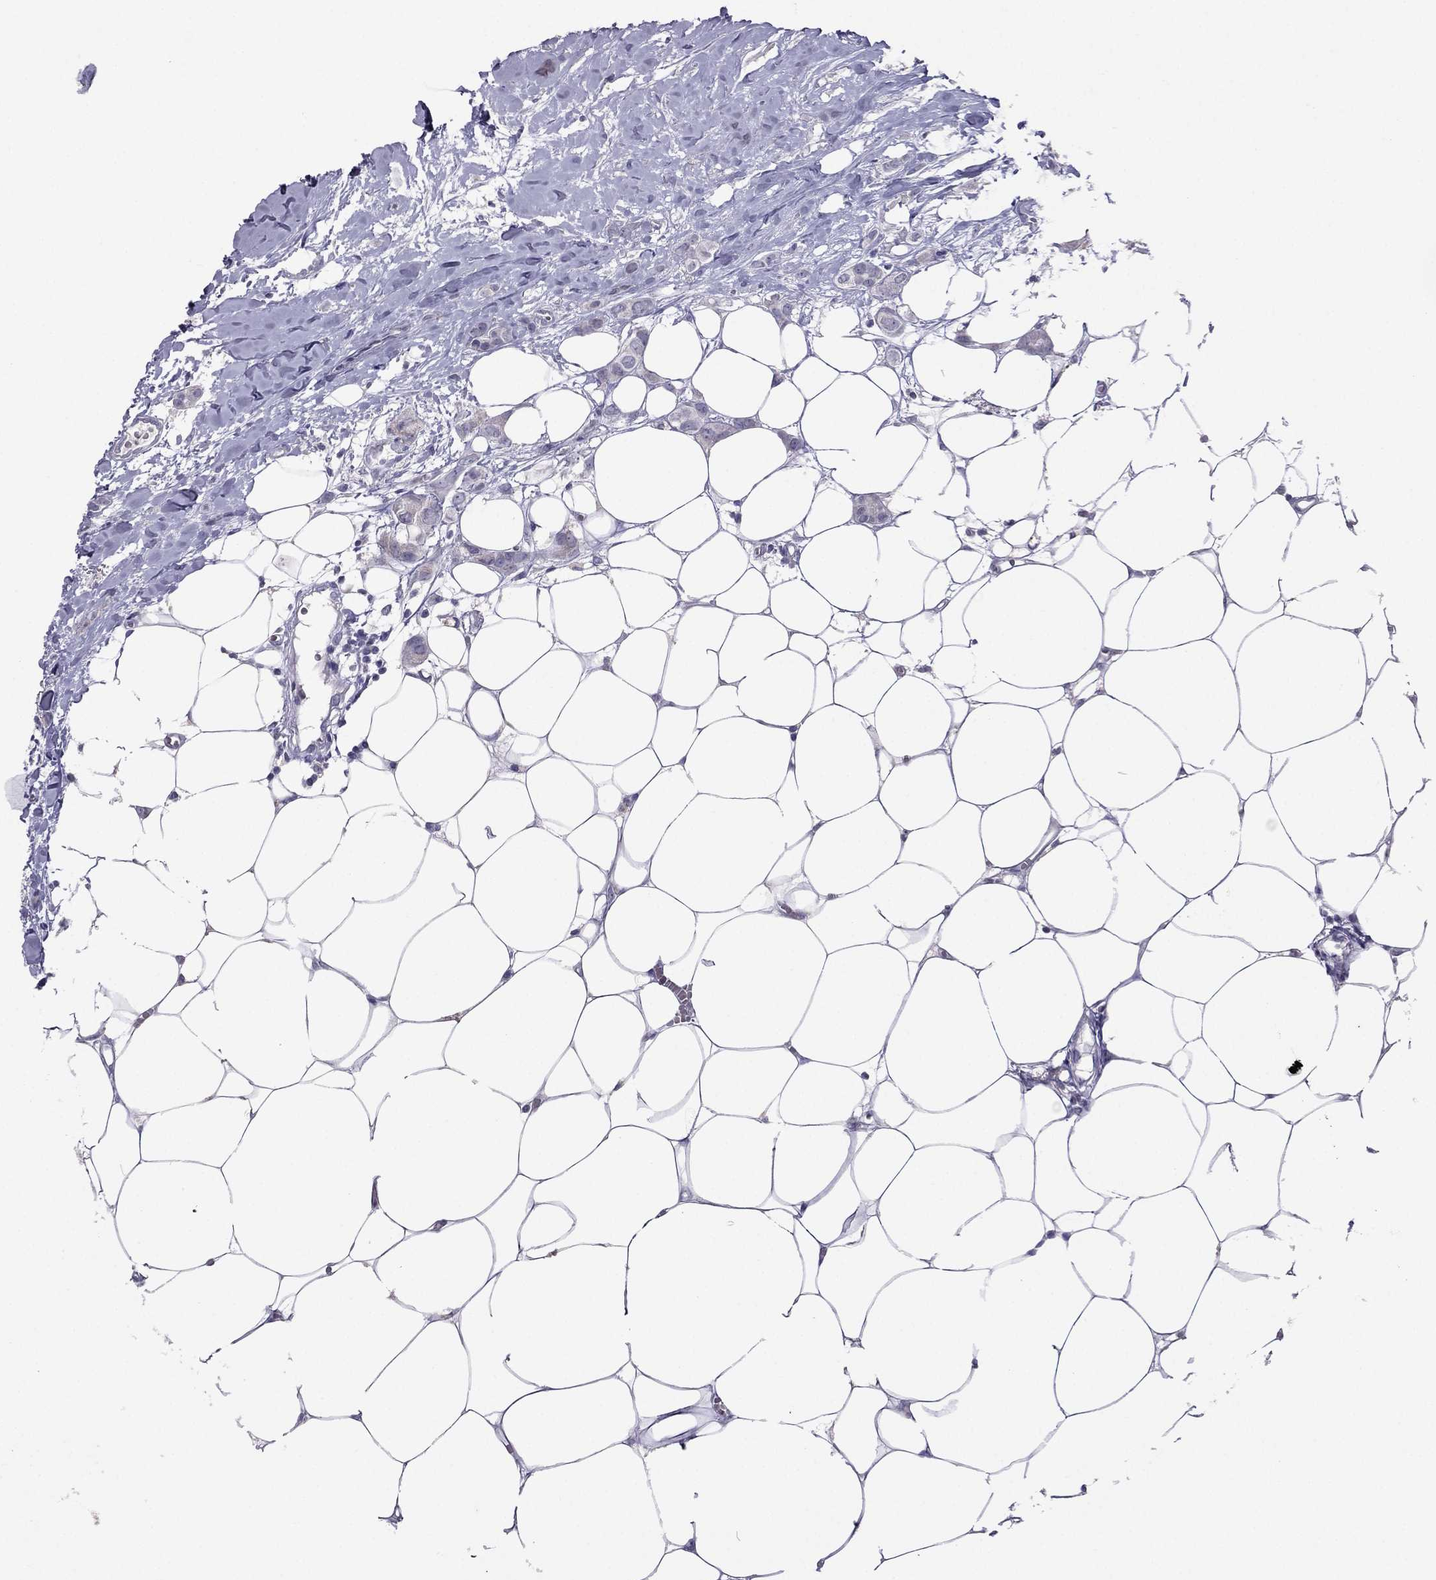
{"staining": {"intensity": "negative", "quantity": "none", "location": "none"}, "tissue": "breast cancer", "cell_type": "Tumor cells", "image_type": "cancer", "snomed": [{"axis": "morphology", "description": "Duct carcinoma"}, {"axis": "topography", "description": "Breast"}], "caption": "Tumor cells are negative for protein expression in human breast cancer.", "gene": "RGS8", "patient": {"sex": "female", "age": 85}}